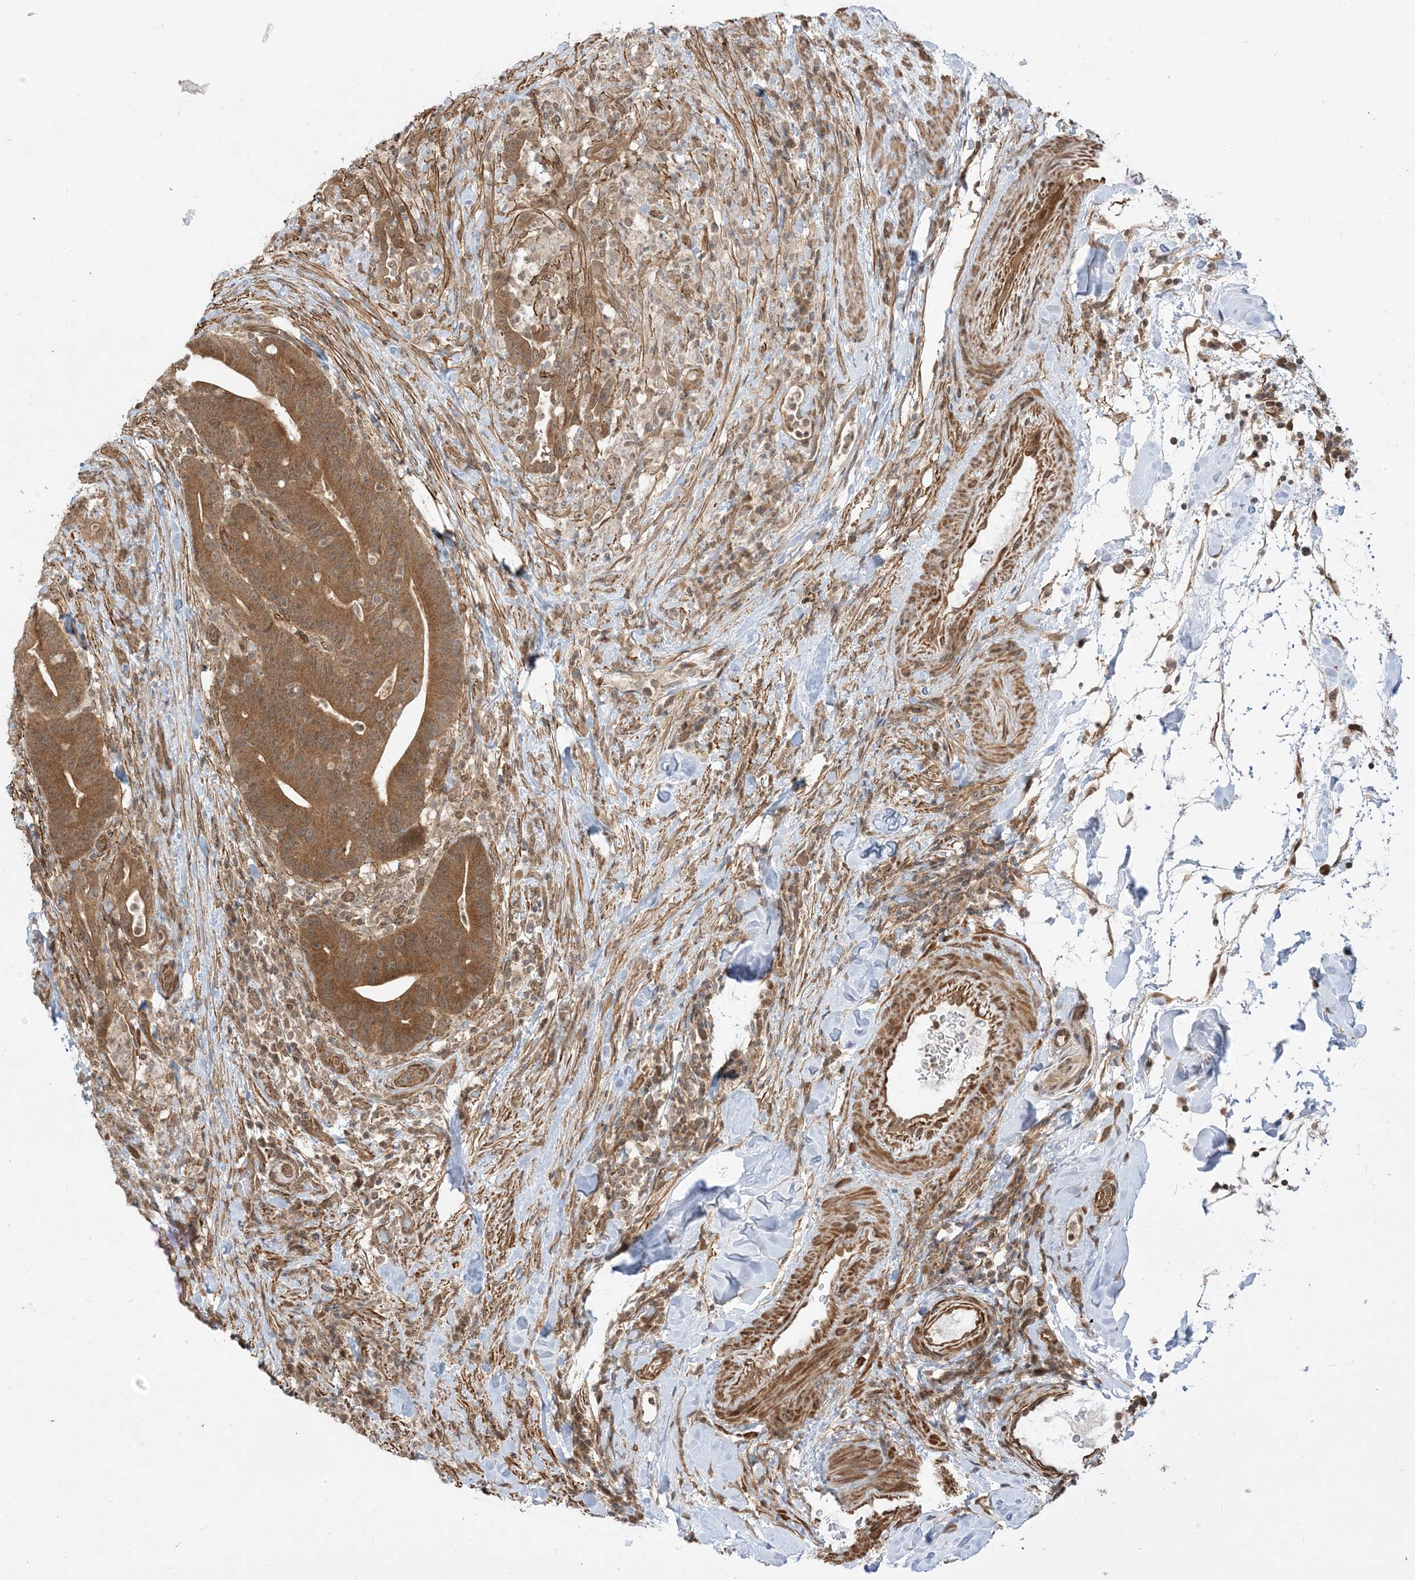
{"staining": {"intensity": "moderate", "quantity": ">75%", "location": "cytoplasmic/membranous"}, "tissue": "colorectal cancer", "cell_type": "Tumor cells", "image_type": "cancer", "snomed": [{"axis": "morphology", "description": "Adenocarcinoma, NOS"}, {"axis": "topography", "description": "Colon"}], "caption": "Immunohistochemistry histopathology image of colorectal cancer (adenocarcinoma) stained for a protein (brown), which exhibits medium levels of moderate cytoplasmic/membranous expression in approximately >75% of tumor cells.", "gene": "TBCC", "patient": {"sex": "female", "age": 66}}